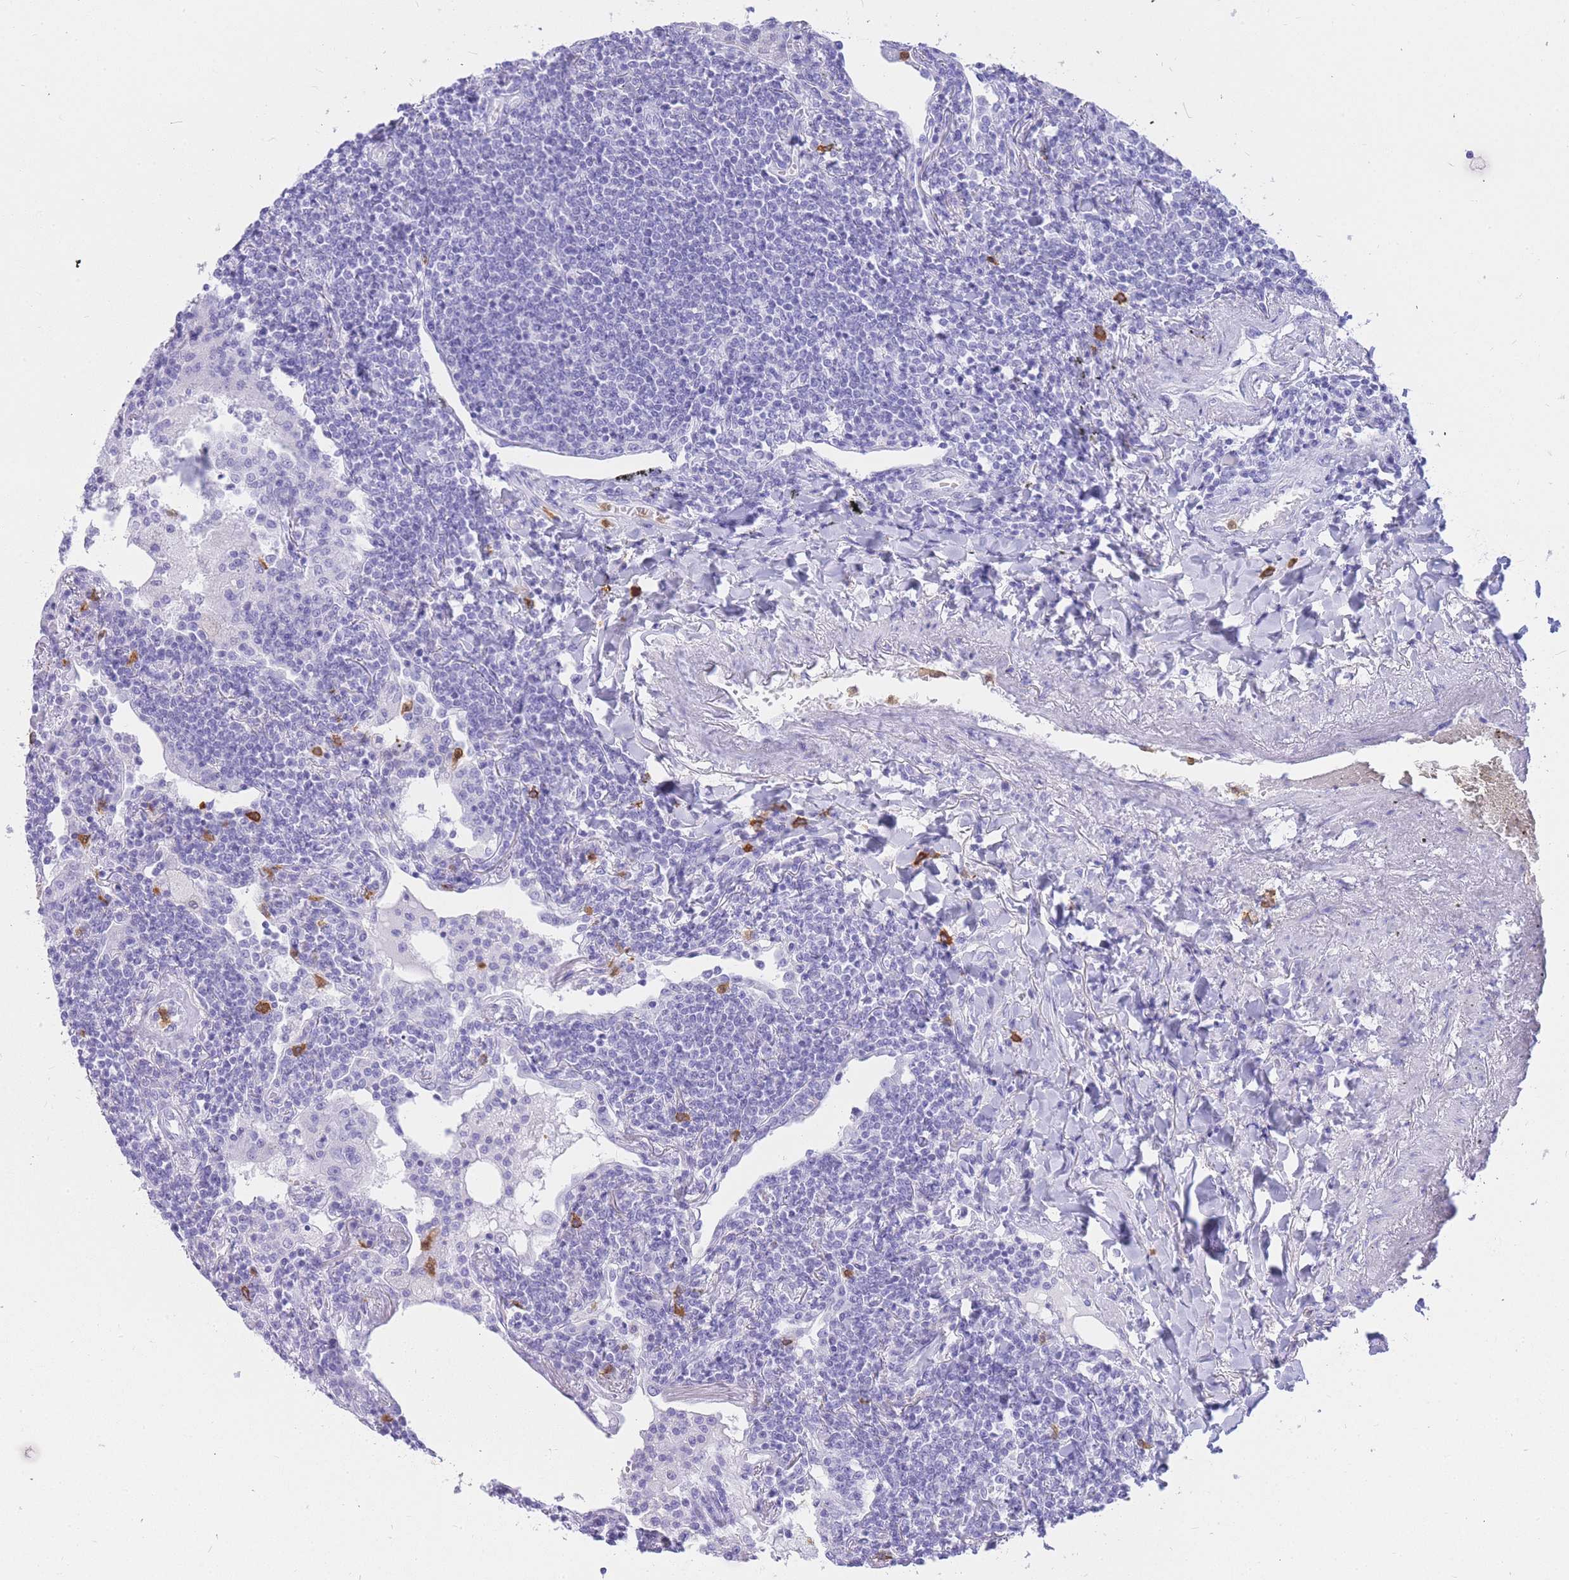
{"staining": {"intensity": "negative", "quantity": "none", "location": "none"}, "tissue": "lymphoma", "cell_type": "Tumor cells", "image_type": "cancer", "snomed": [{"axis": "morphology", "description": "Malignant lymphoma, non-Hodgkin's type, Low grade"}, {"axis": "topography", "description": "Lung"}], "caption": "Immunohistochemistry of lymphoma reveals no positivity in tumor cells.", "gene": "HERC1", "patient": {"sex": "female", "age": 71}}